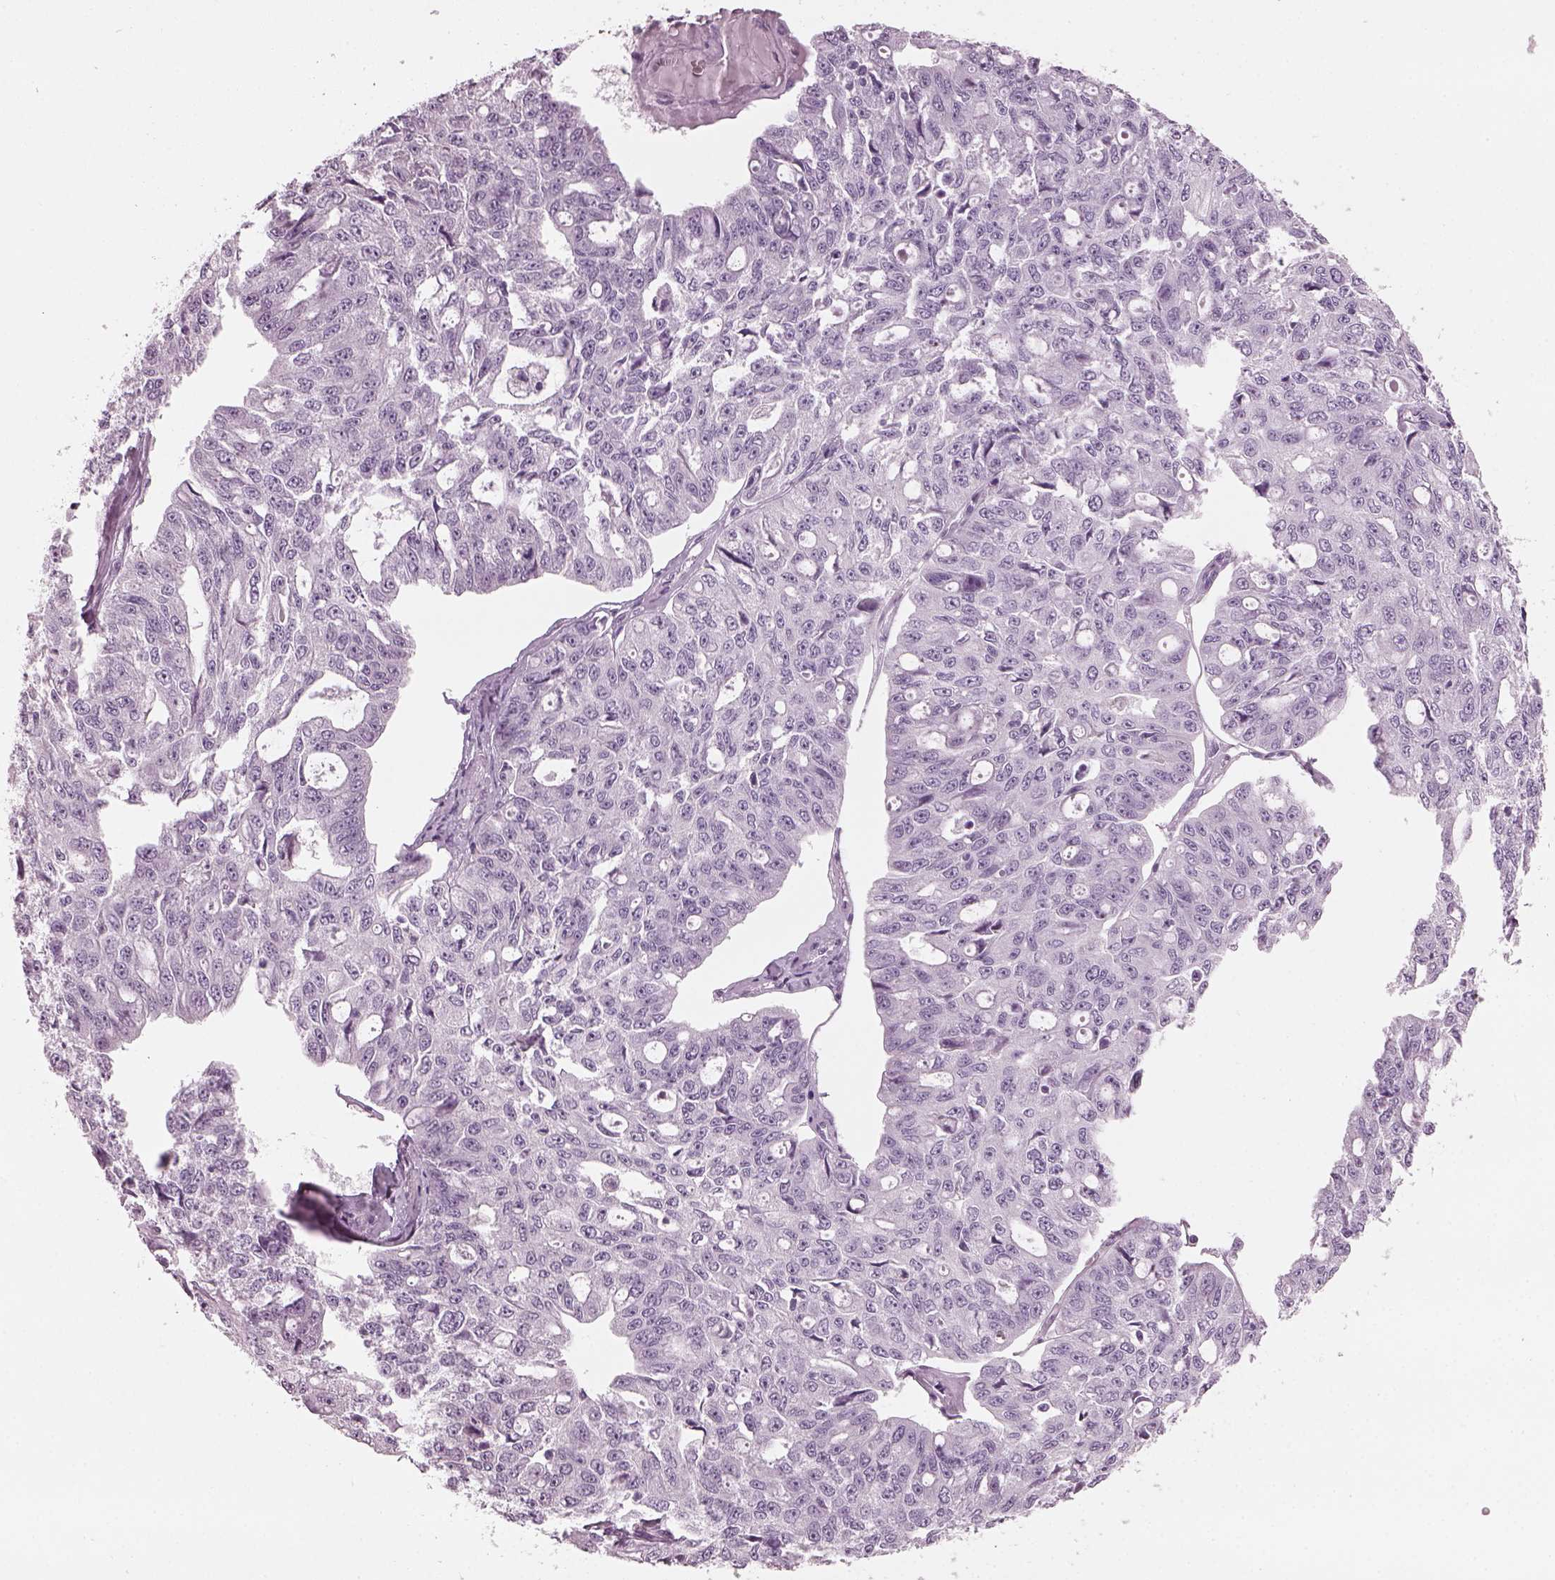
{"staining": {"intensity": "negative", "quantity": "none", "location": "none"}, "tissue": "ovarian cancer", "cell_type": "Tumor cells", "image_type": "cancer", "snomed": [{"axis": "morphology", "description": "Carcinoma, endometroid"}, {"axis": "topography", "description": "Ovary"}], "caption": "Tumor cells are negative for protein expression in human ovarian endometroid carcinoma.", "gene": "PDC", "patient": {"sex": "female", "age": 65}}